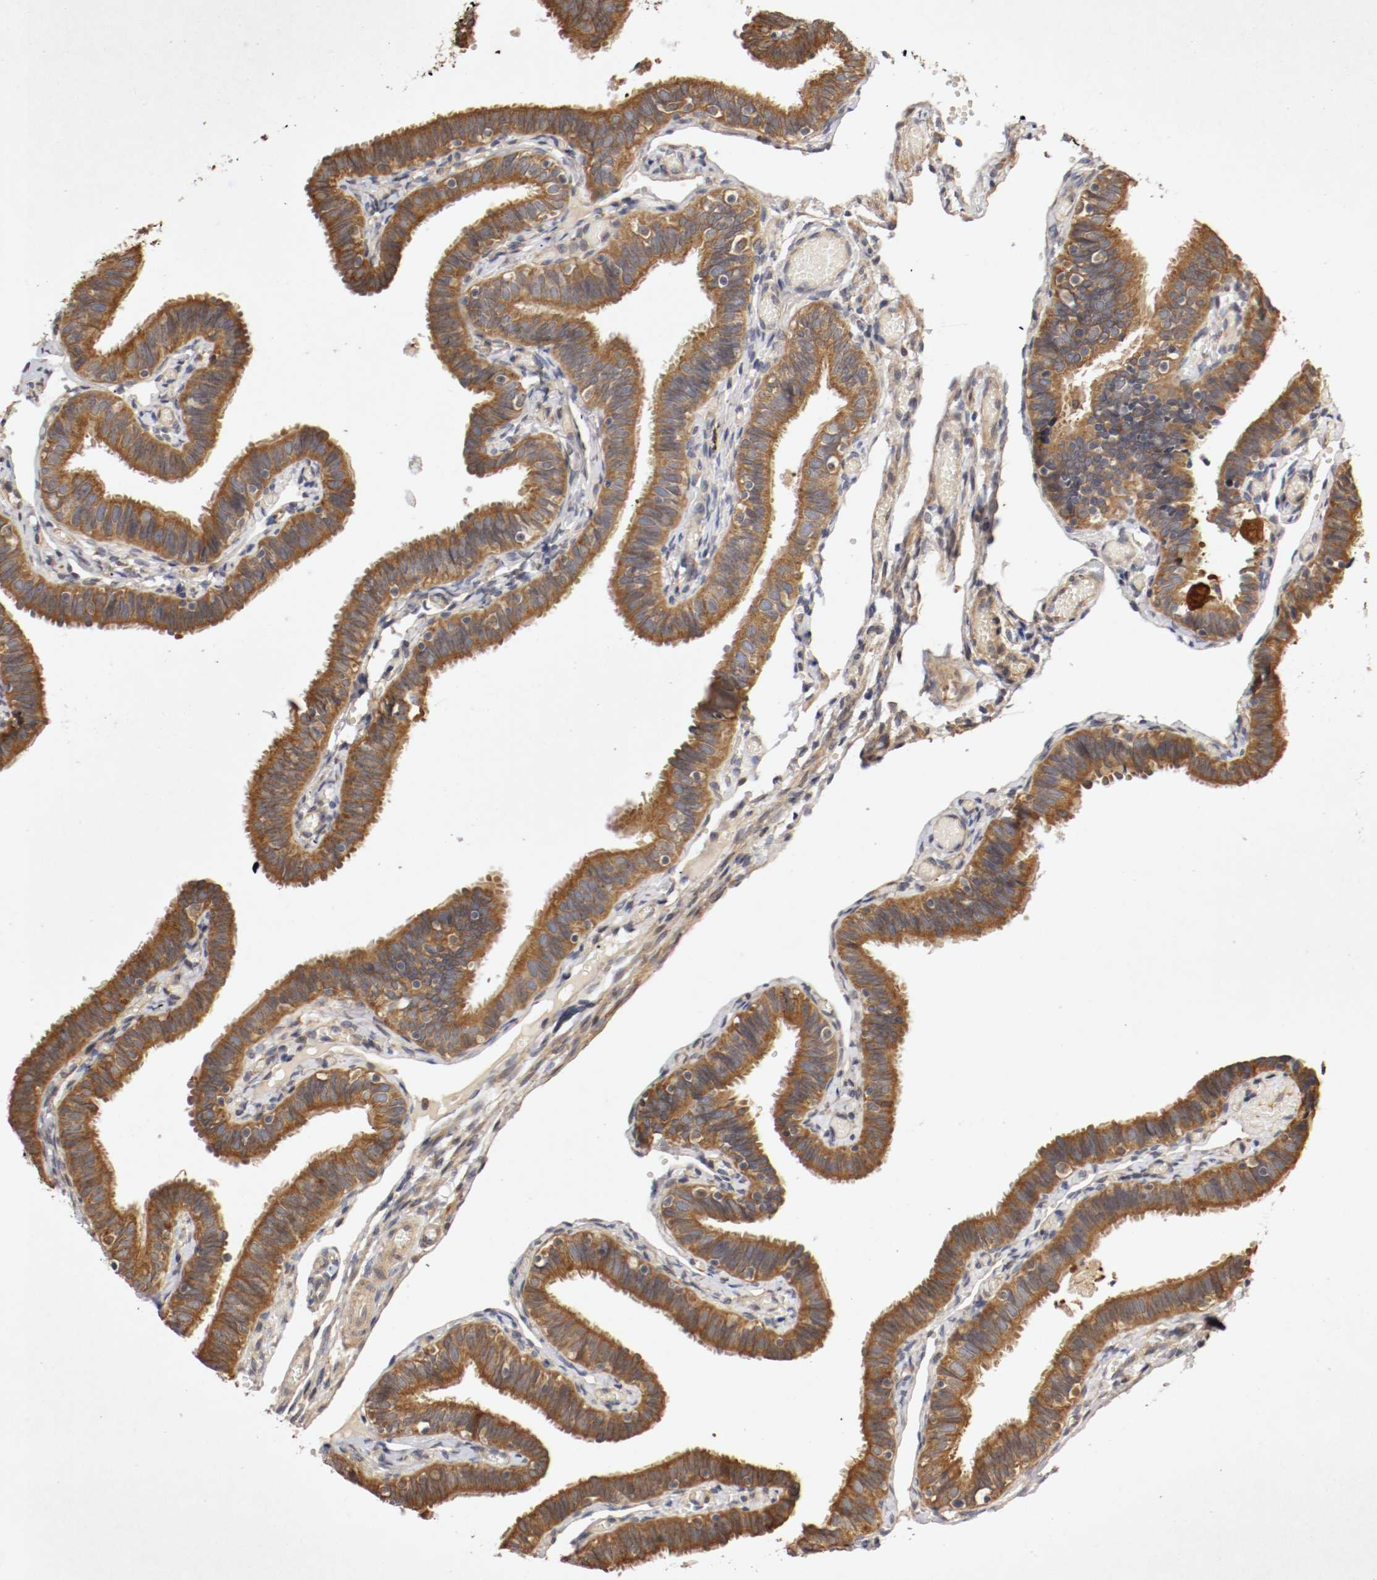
{"staining": {"intensity": "strong", "quantity": ">75%", "location": "cytoplasmic/membranous"}, "tissue": "fallopian tube", "cell_type": "Glandular cells", "image_type": "normal", "snomed": [{"axis": "morphology", "description": "Normal tissue, NOS"}, {"axis": "topography", "description": "Fallopian tube"}], "caption": "A histopathology image of fallopian tube stained for a protein shows strong cytoplasmic/membranous brown staining in glandular cells. (Stains: DAB (3,3'-diaminobenzidine) in brown, nuclei in blue, Microscopy: brightfield microscopy at high magnification).", "gene": "VEZT", "patient": {"sex": "female", "age": 46}}